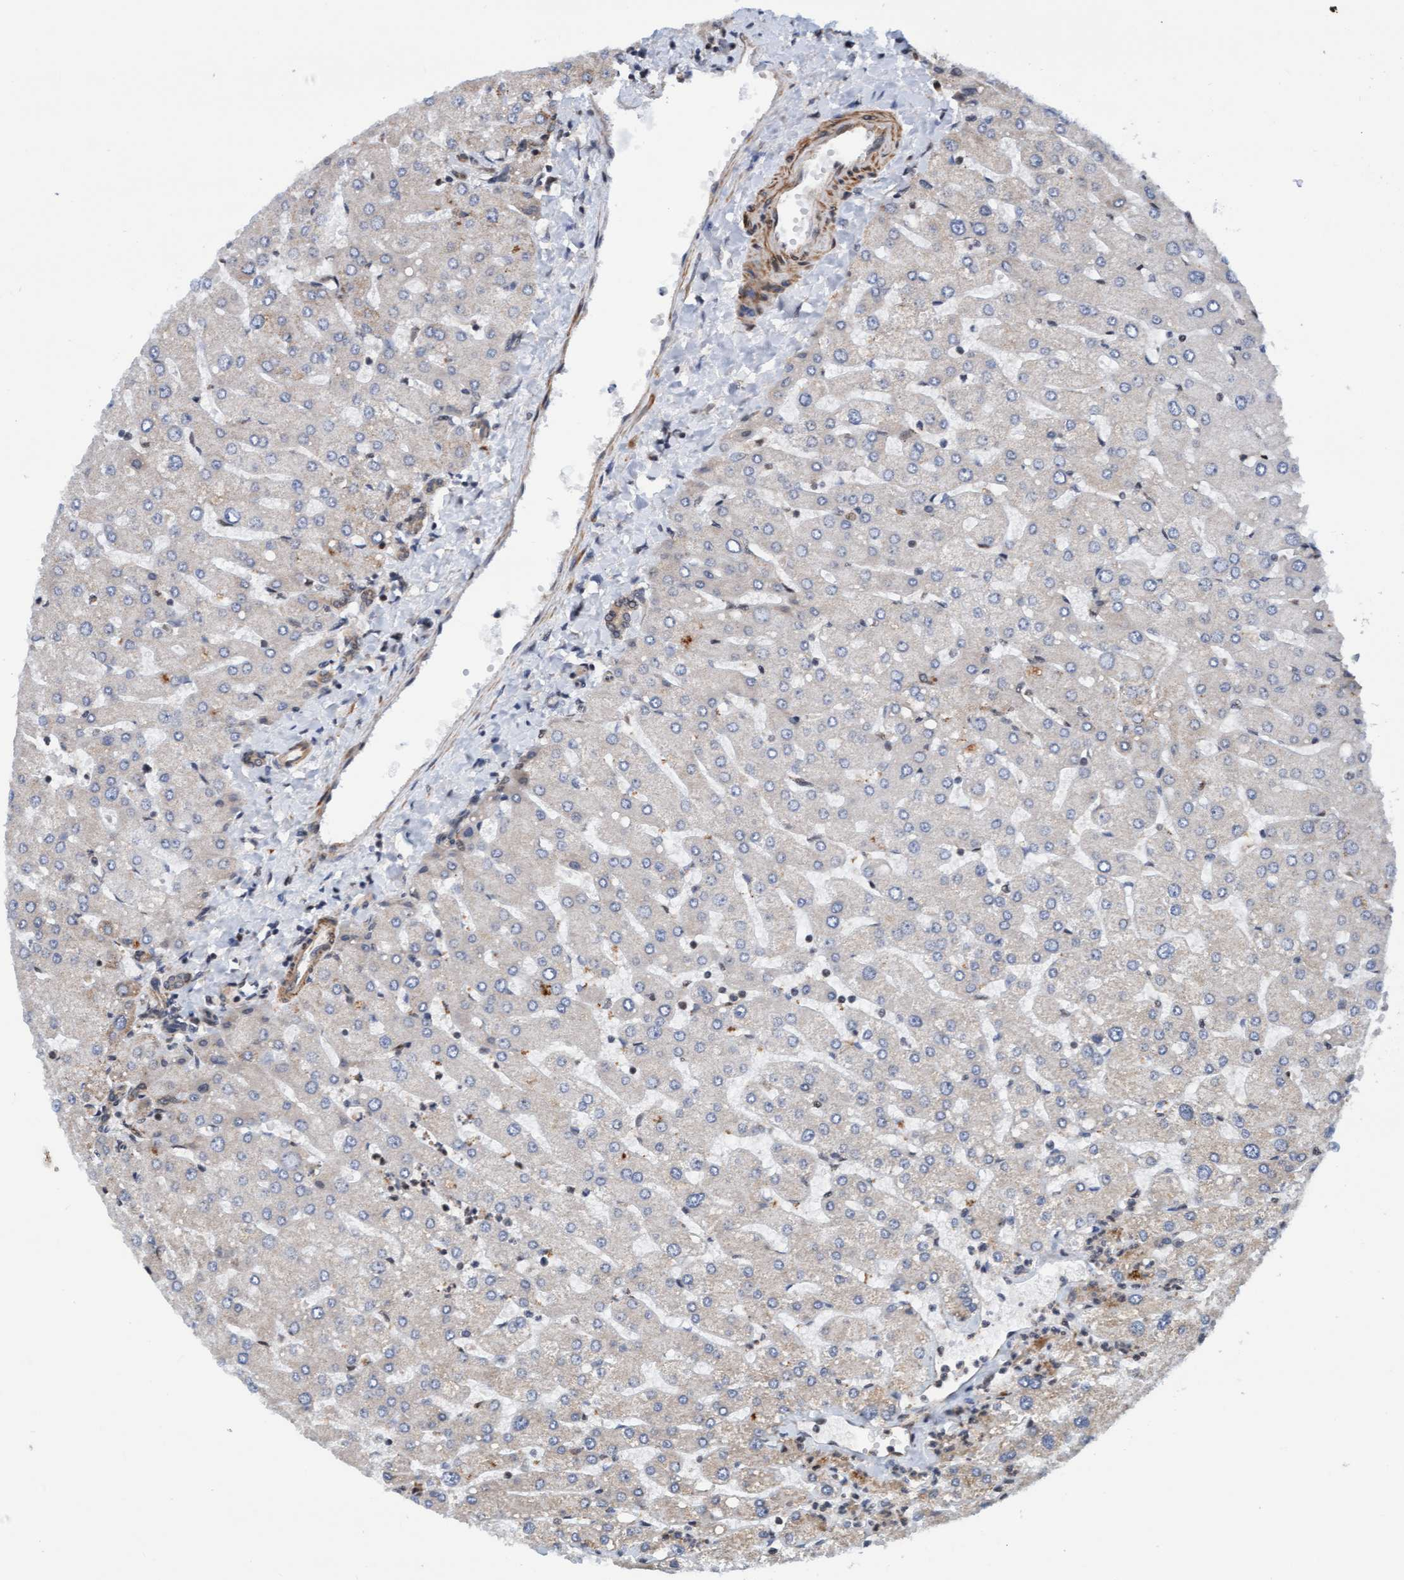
{"staining": {"intensity": "weak", "quantity": "25%-75%", "location": "cytoplasmic/membranous"}, "tissue": "liver", "cell_type": "Cholangiocytes", "image_type": "normal", "snomed": [{"axis": "morphology", "description": "Normal tissue, NOS"}, {"axis": "topography", "description": "Liver"}], "caption": "Weak cytoplasmic/membranous staining for a protein is appreciated in about 25%-75% of cholangiocytes of benign liver using immunohistochemistry.", "gene": "STXBP4", "patient": {"sex": "male", "age": 55}}